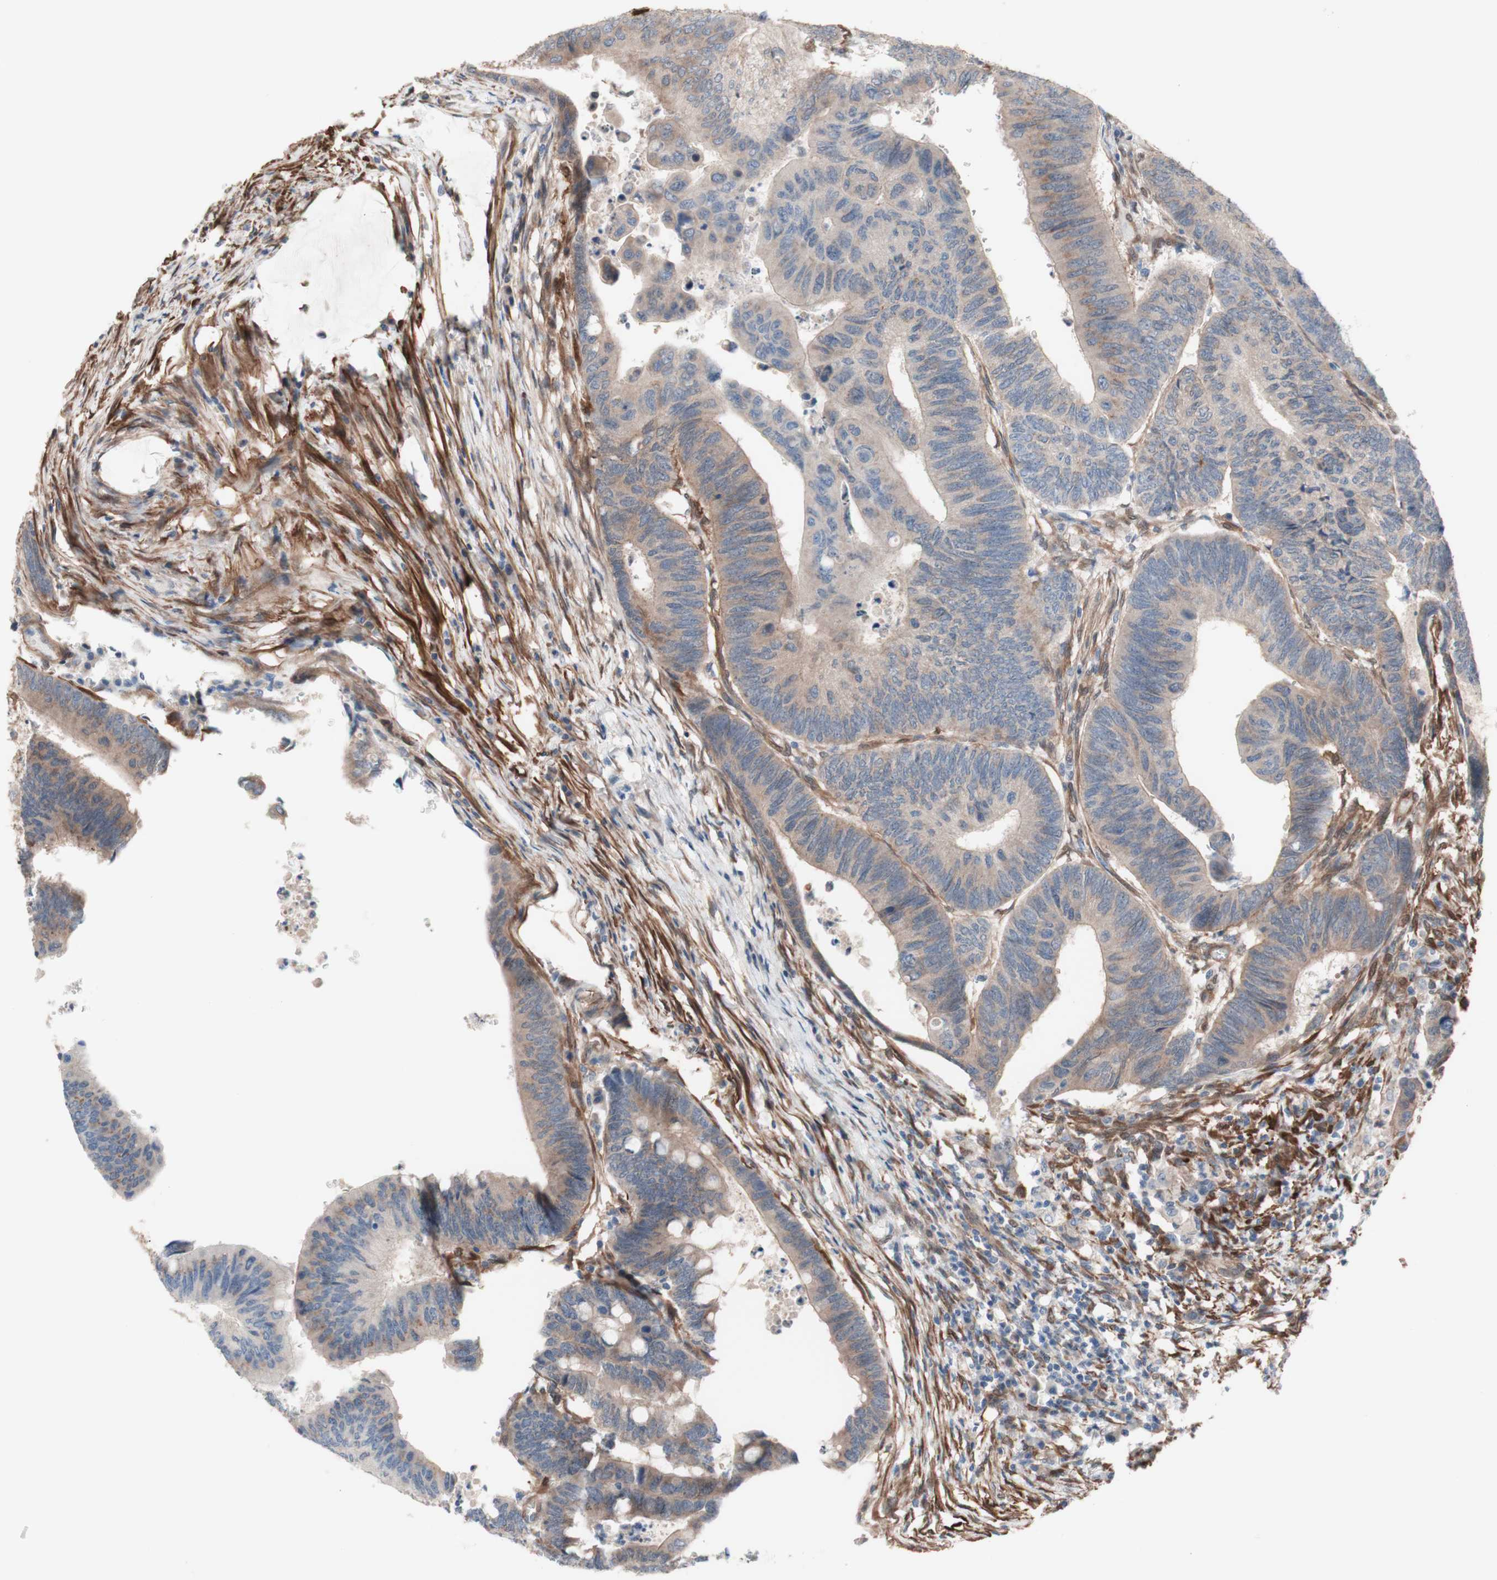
{"staining": {"intensity": "weak", "quantity": ">75%", "location": "cytoplasmic/membranous"}, "tissue": "colorectal cancer", "cell_type": "Tumor cells", "image_type": "cancer", "snomed": [{"axis": "morphology", "description": "Normal tissue, NOS"}, {"axis": "morphology", "description": "Adenocarcinoma, NOS"}, {"axis": "topography", "description": "Rectum"}, {"axis": "topography", "description": "Peripheral nerve tissue"}], "caption": "About >75% of tumor cells in colorectal cancer exhibit weak cytoplasmic/membranous protein positivity as visualized by brown immunohistochemical staining.", "gene": "CNN3", "patient": {"sex": "male", "age": 92}}